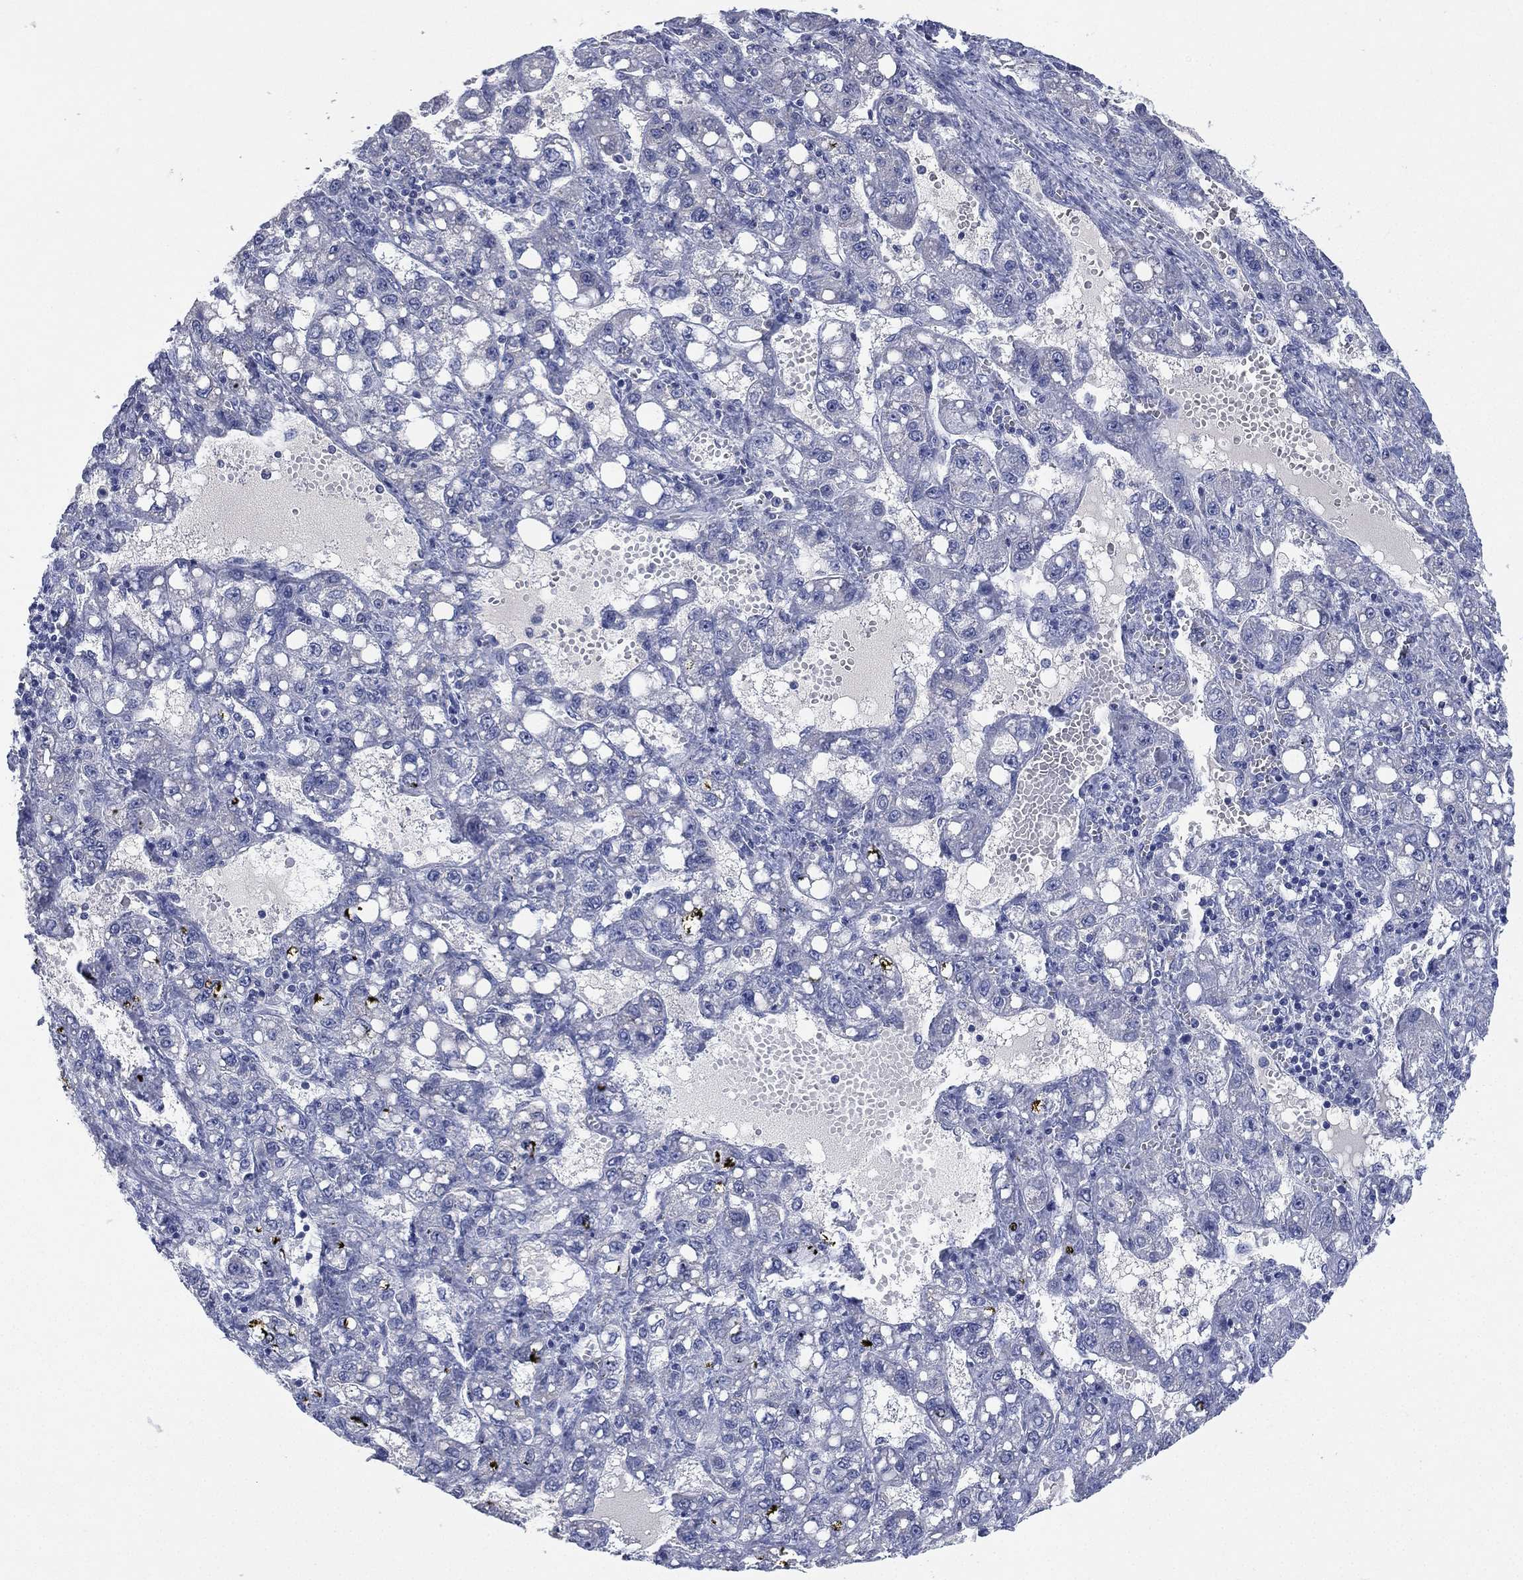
{"staining": {"intensity": "negative", "quantity": "none", "location": "none"}, "tissue": "liver cancer", "cell_type": "Tumor cells", "image_type": "cancer", "snomed": [{"axis": "morphology", "description": "Carcinoma, Hepatocellular, NOS"}, {"axis": "topography", "description": "Liver"}], "caption": "Photomicrograph shows no significant protein positivity in tumor cells of hepatocellular carcinoma (liver).", "gene": "KRT35", "patient": {"sex": "female", "age": 65}}